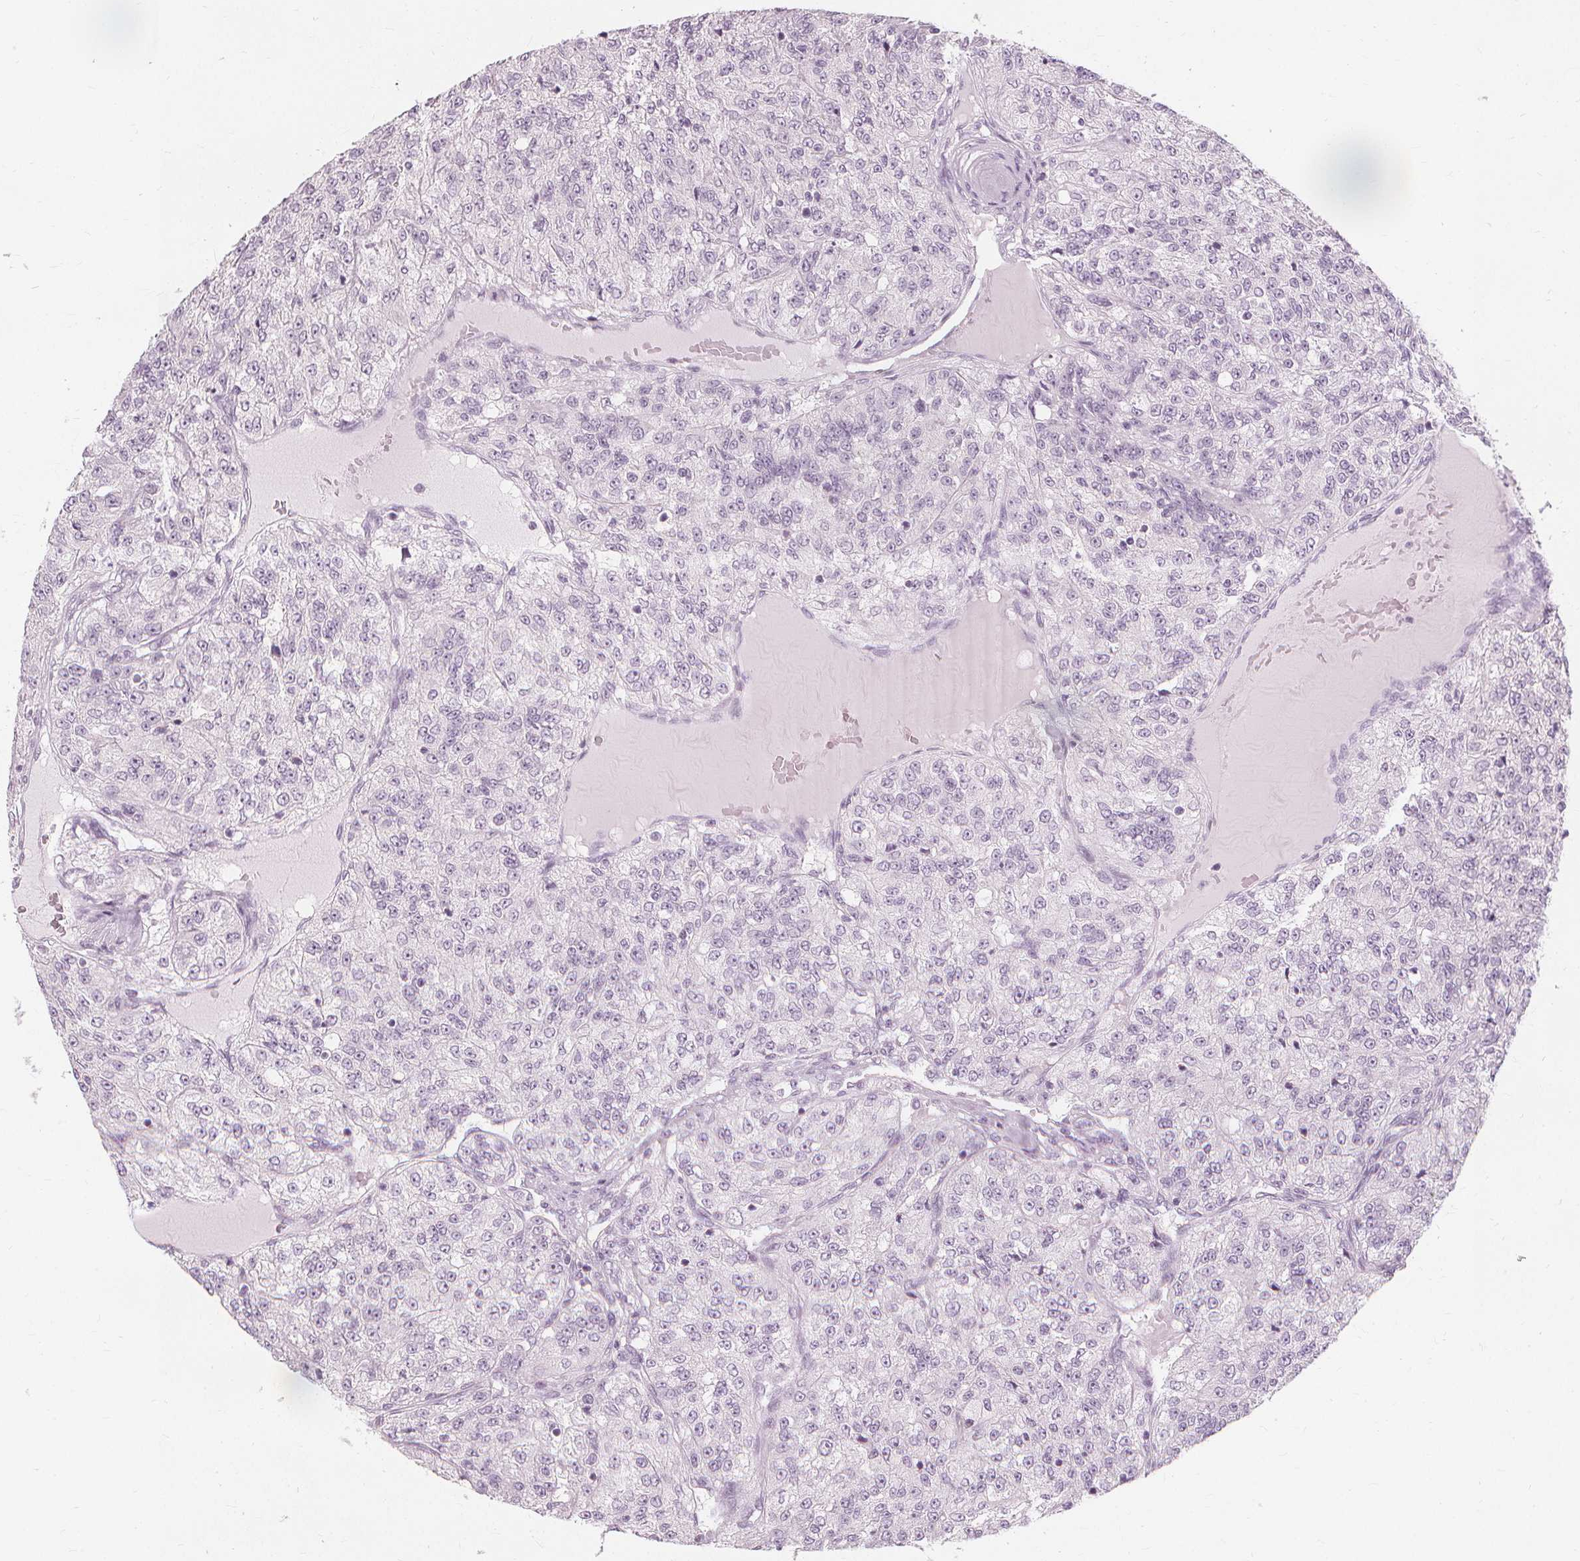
{"staining": {"intensity": "negative", "quantity": "none", "location": "none"}, "tissue": "renal cancer", "cell_type": "Tumor cells", "image_type": "cancer", "snomed": [{"axis": "morphology", "description": "Adenocarcinoma, NOS"}, {"axis": "topography", "description": "Kidney"}], "caption": "An IHC image of adenocarcinoma (renal) is shown. There is no staining in tumor cells of adenocarcinoma (renal).", "gene": "MUC12", "patient": {"sex": "female", "age": 63}}